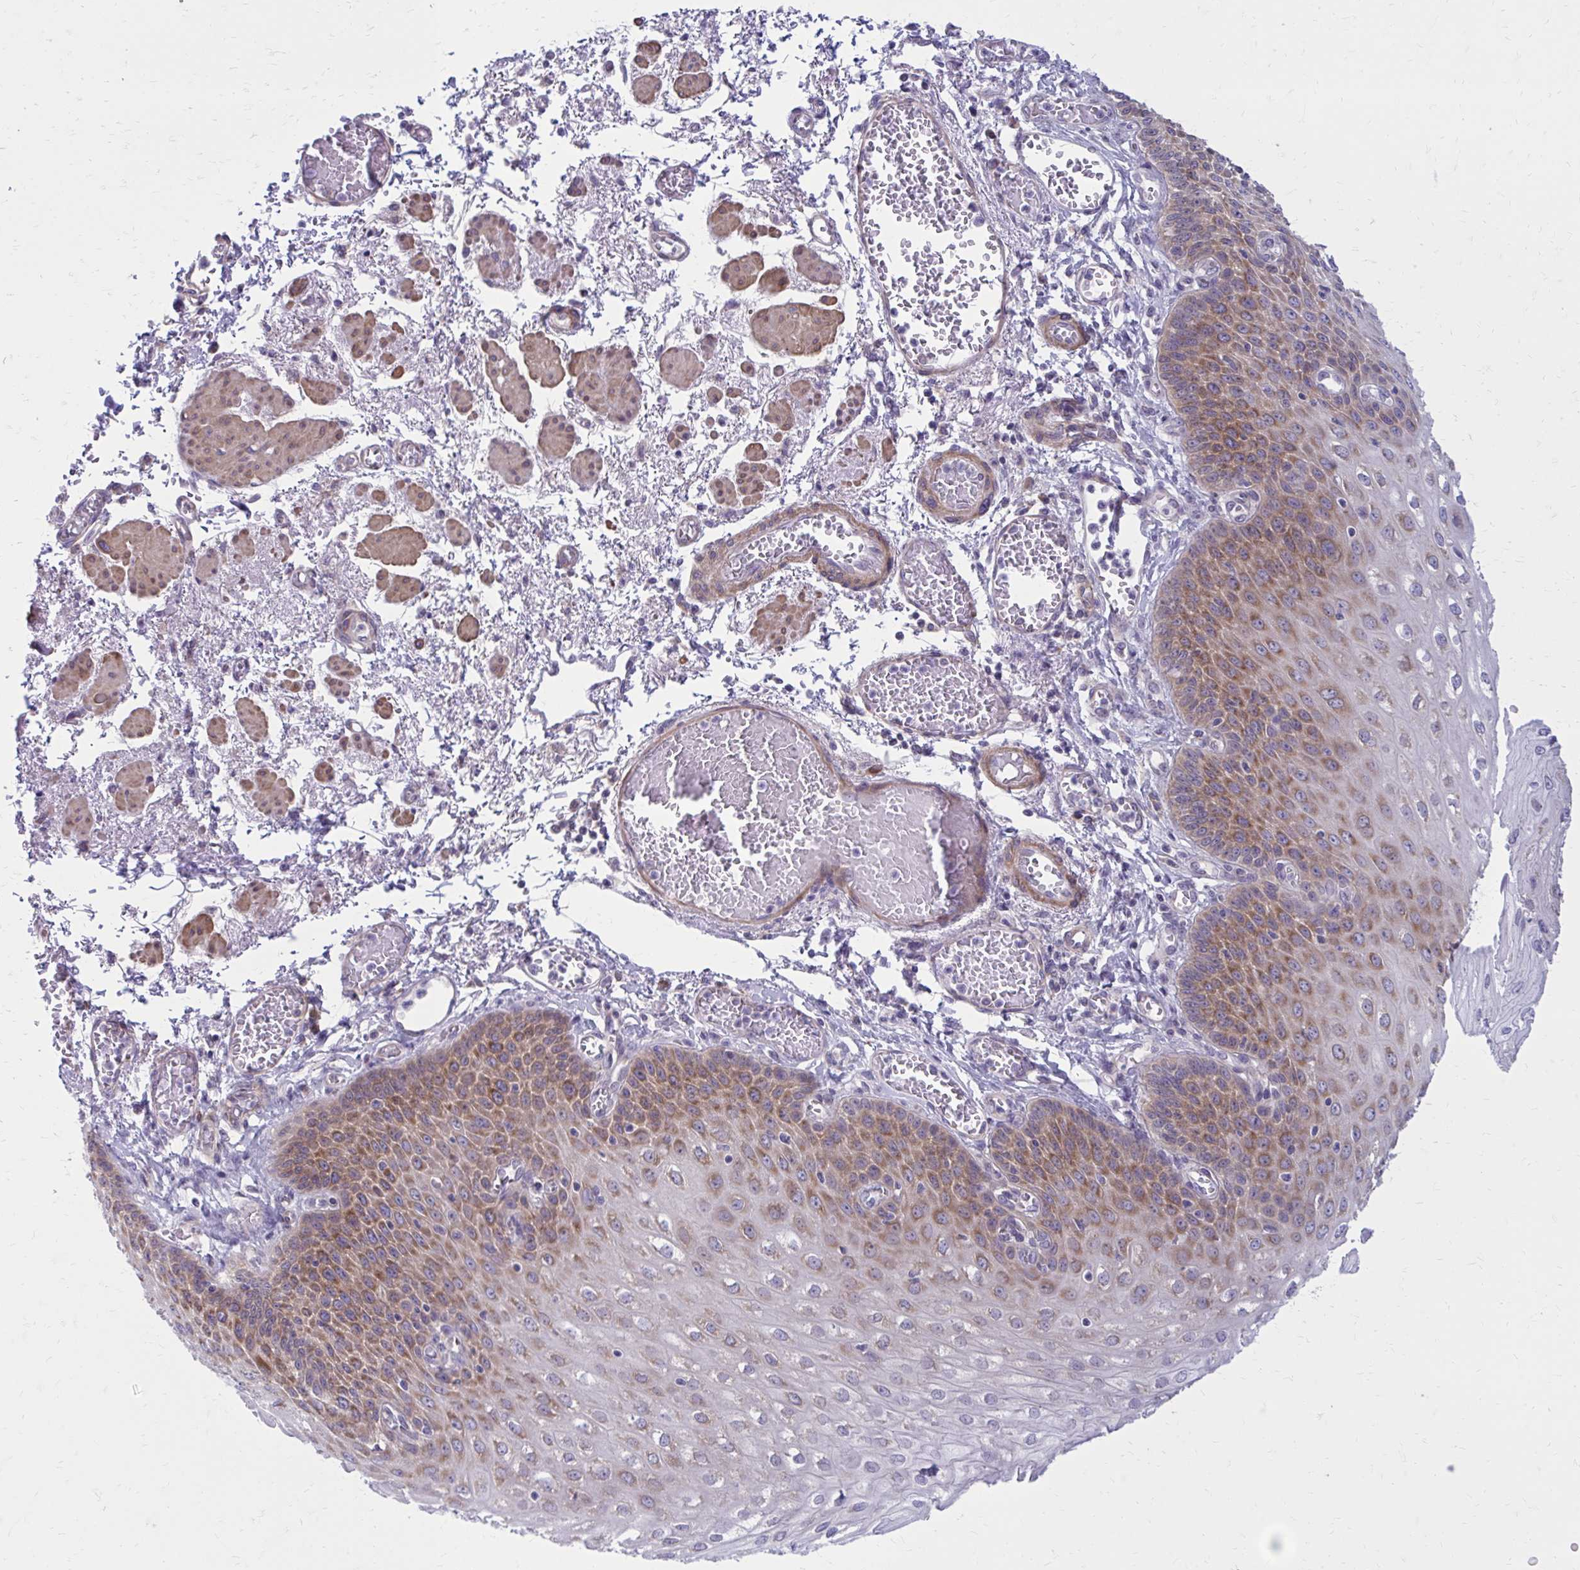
{"staining": {"intensity": "strong", "quantity": "25%-75%", "location": "cytoplasmic/membranous"}, "tissue": "esophagus", "cell_type": "Squamous epithelial cells", "image_type": "normal", "snomed": [{"axis": "morphology", "description": "Normal tissue, NOS"}, {"axis": "morphology", "description": "Adenocarcinoma, NOS"}, {"axis": "topography", "description": "Esophagus"}], "caption": "Immunohistochemical staining of unremarkable human esophagus exhibits strong cytoplasmic/membranous protein staining in about 25%-75% of squamous epithelial cells. The staining was performed using DAB, with brown indicating positive protein expression. Nuclei are stained blue with hematoxylin.", "gene": "GIGYF2", "patient": {"sex": "male", "age": 81}}